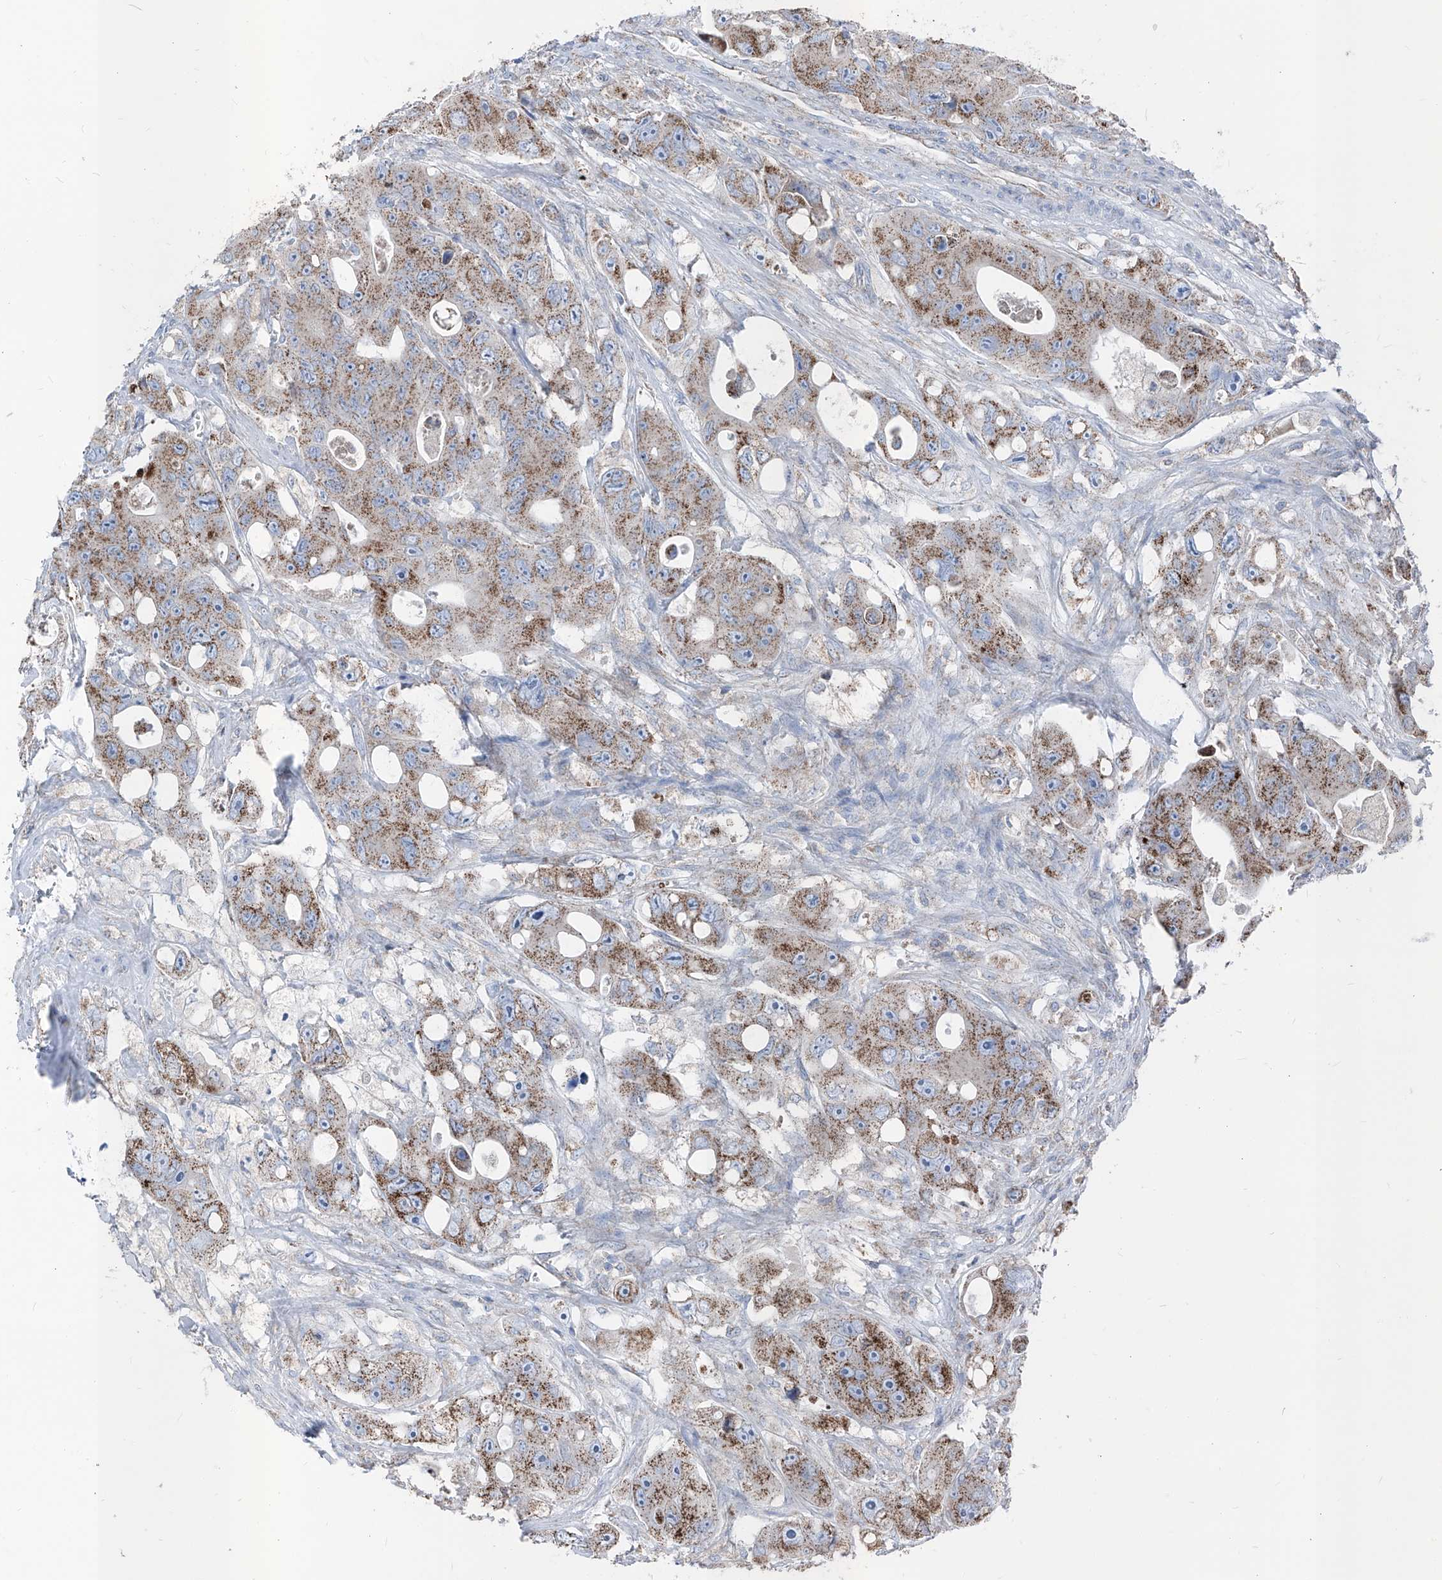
{"staining": {"intensity": "moderate", "quantity": ">75%", "location": "cytoplasmic/membranous"}, "tissue": "colorectal cancer", "cell_type": "Tumor cells", "image_type": "cancer", "snomed": [{"axis": "morphology", "description": "Adenocarcinoma, NOS"}, {"axis": "topography", "description": "Colon"}], "caption": "High-magnification brightfield microscopy of colorectal cancer stained with DAB (3,3'-diaminobenzidine) (brown) and counterstained with hematoxylin (blue). tumor cells exhibit moderate cytoplasmic/membranous expression is seen in approximately>75% of cells.", "gene": "AGPS", "patient": {"sex": "female", "age": 46}}